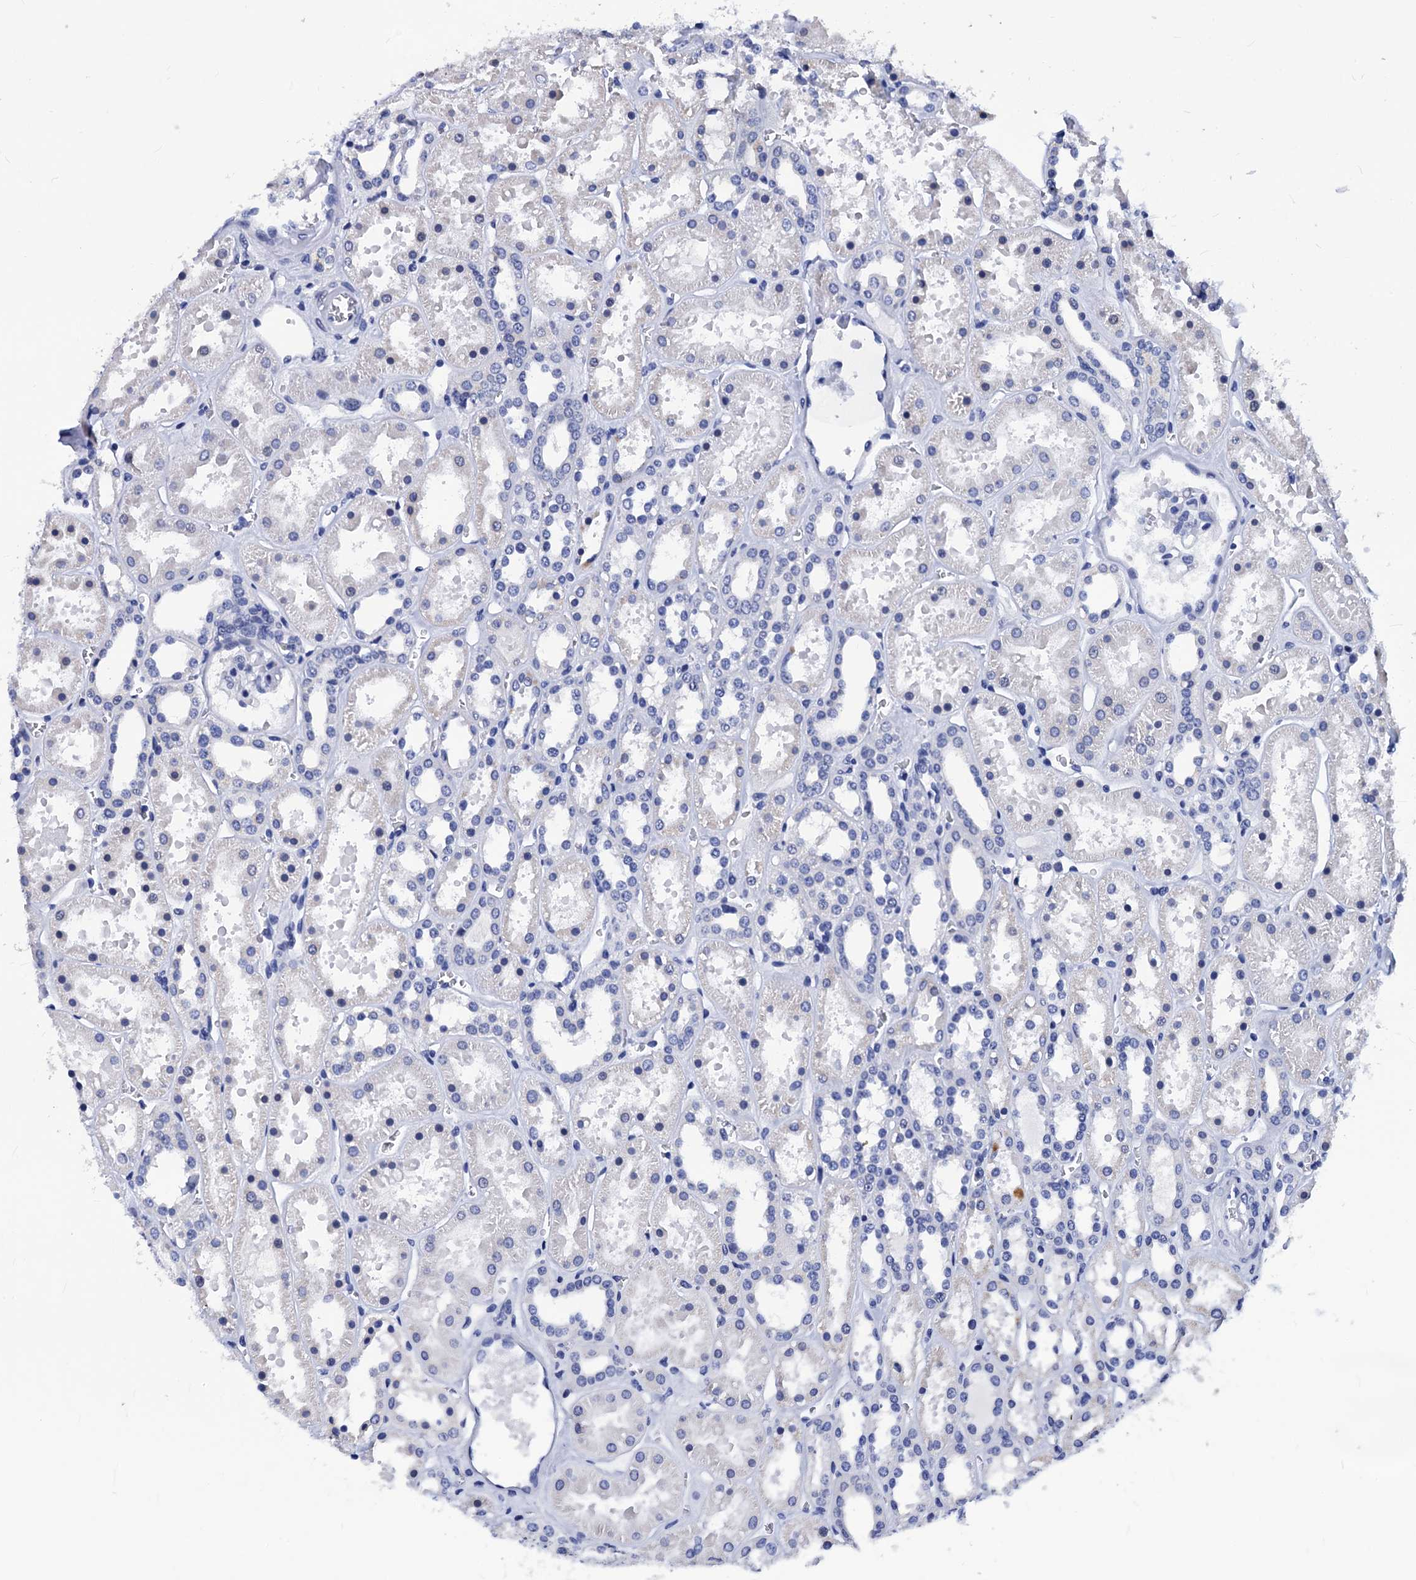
{"staining": {"intensity": "negative", "quantity": "none", "location": "none"}, "tissue": "kidney", "cell_type": "Cells in glomeruli", "image_type": "normal", "snomed": [{"axis": "morphology", "description": "Normal tissue, NOS"}, {"axis": "topography", "description": "Kidney"}], "caption": "A micrograph of kidney stained for a protein displays no brown staining in cells in glomeruli. (DAB (3,3'-diaminobenzidine) immunohistochemistry (IHC) visualized using brightfield microscopy, high magnification).", "gene": "LRRC30", "patient": {"sex": "female", "age": 41}}